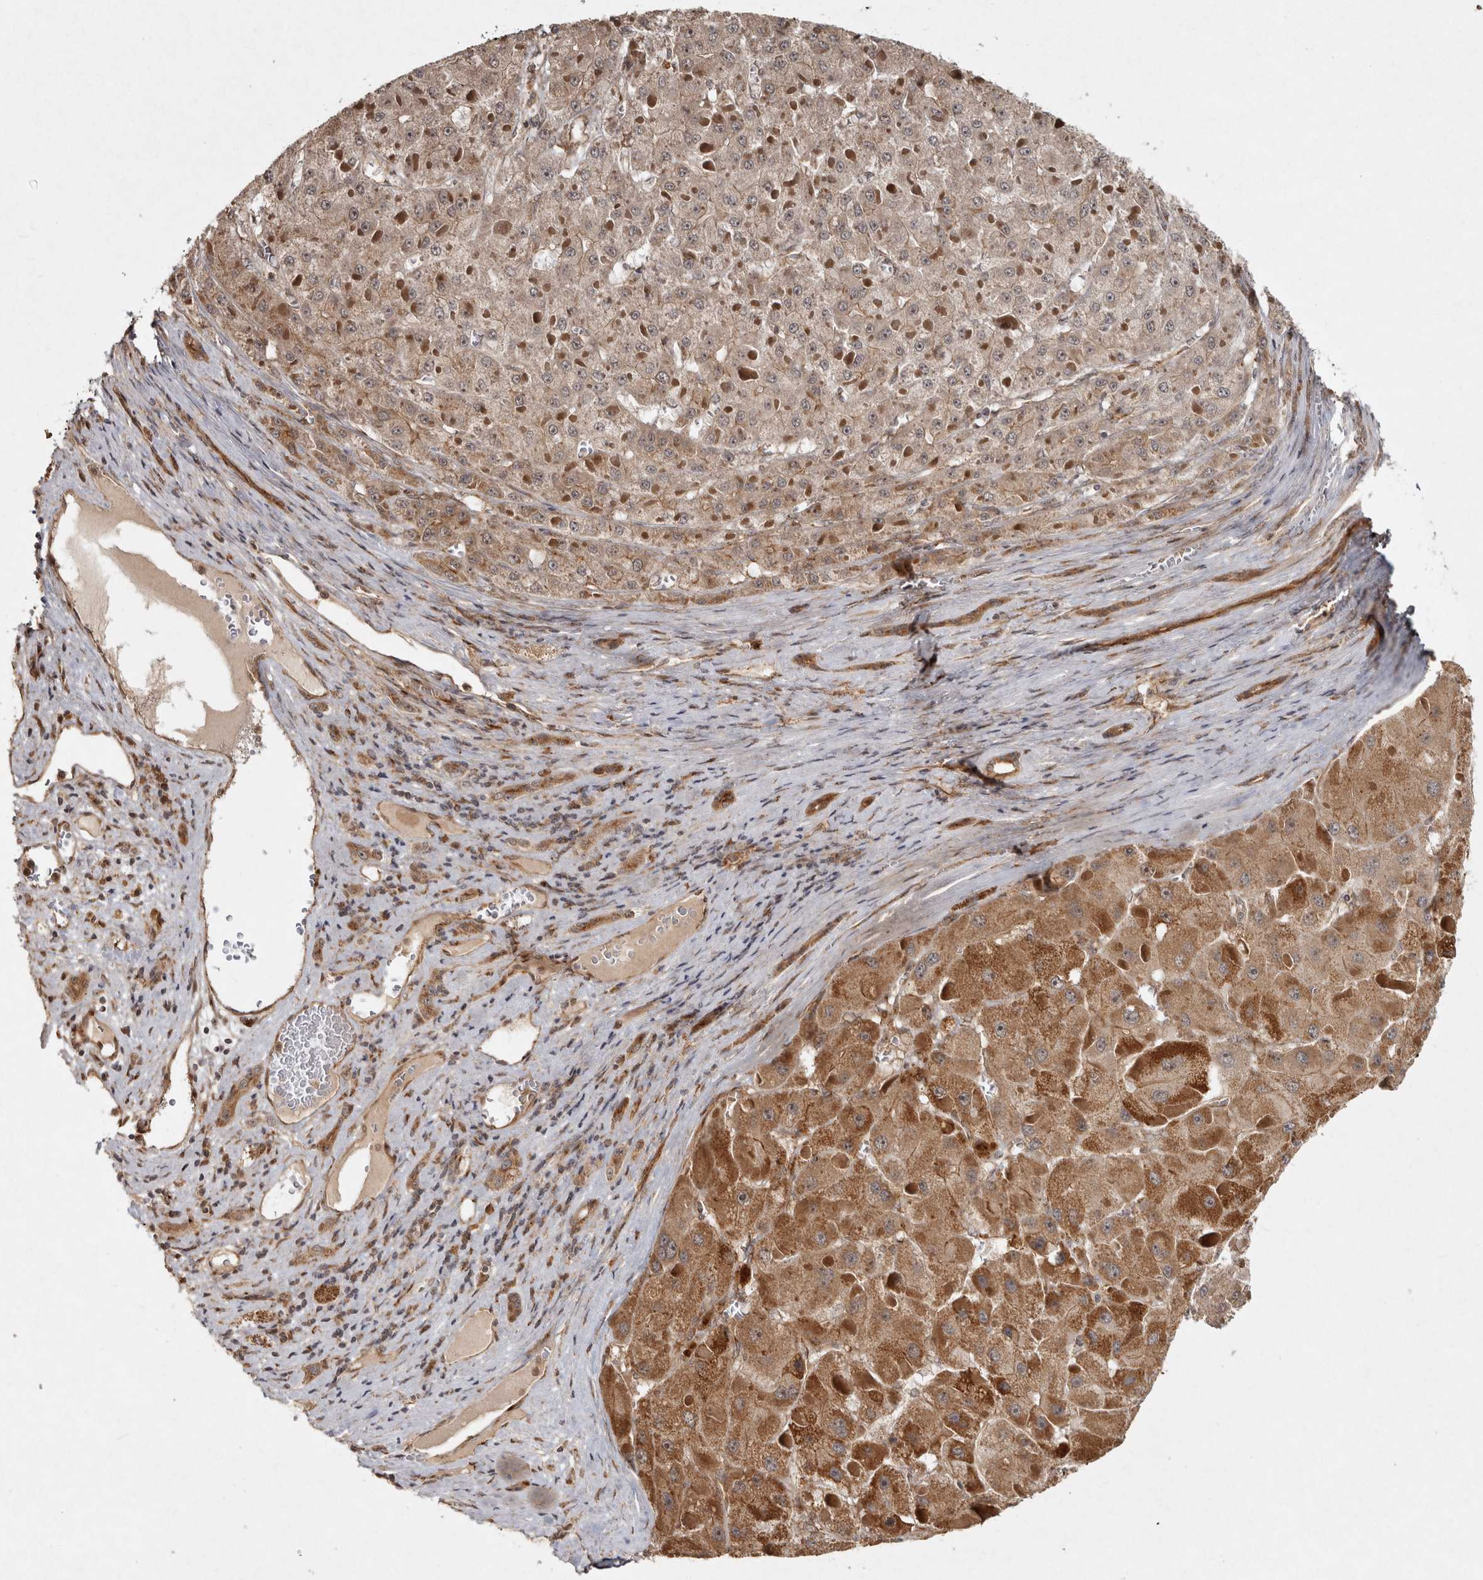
{"staining": {"intensity": "strong", "quantity": ">75%", "location": "cytoplasmic/membranous"}, "tissue": "liver cancer", "cell_type": "Tumor cells", "image_type": "cancer", "snomed": [{"axis": "morphology", "description": "Carcinoma, Hepatocellular, NOS"}, {"axis": "topography", "description": "Liver"}], "caption": "A high amount of strong cytoplasmic/membranous staining is present in about >75% of tumor cells in liver cancer (hepatocellular carcinoma) tissue.", "gene": "CAMSAP2", "patient": {"sex": "female", "age": 73}}